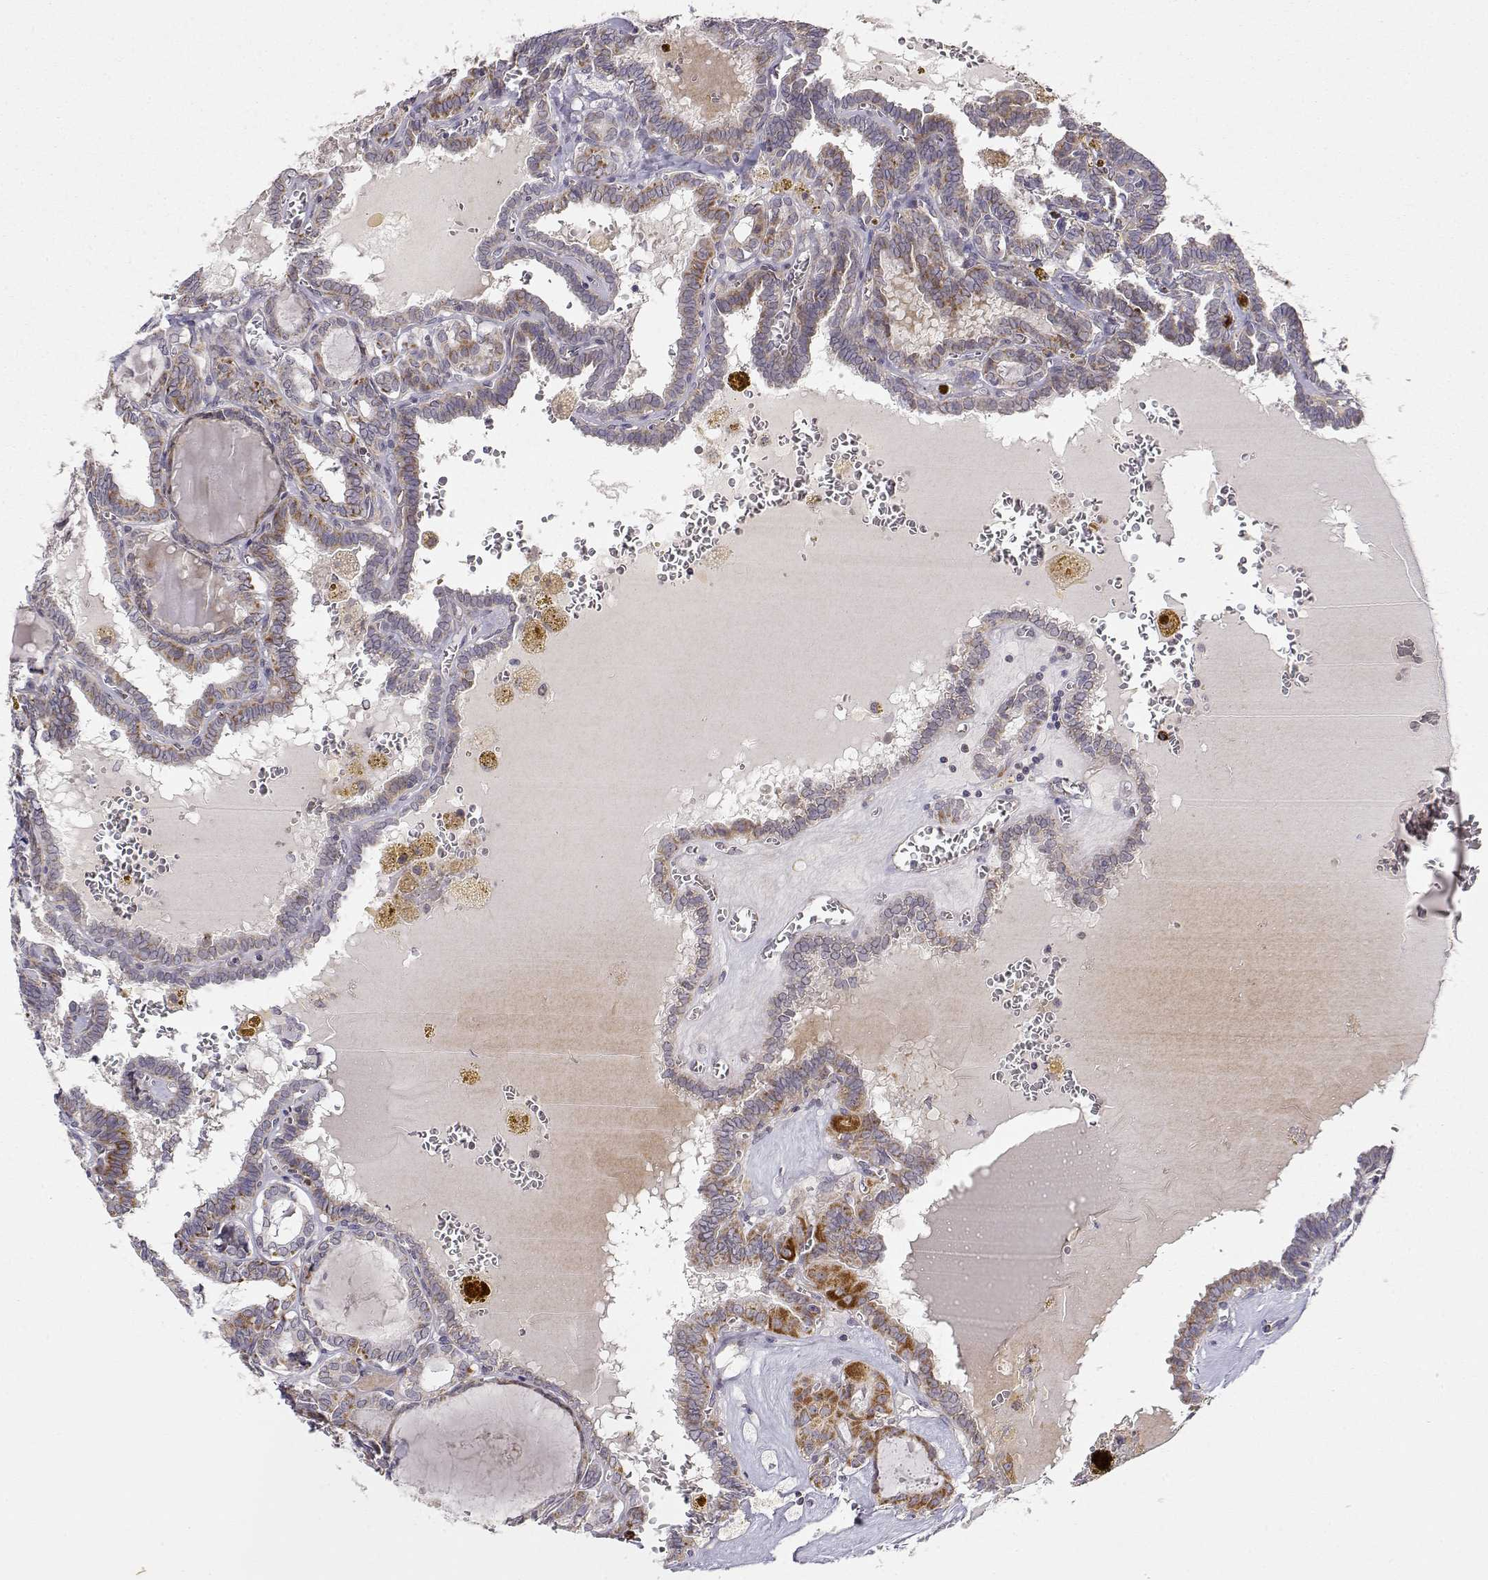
{"staining": {"intensity": "weak", "quantity": ">75%", "location": "cytoplasmic/membranous"}, "tissue": "thyroid cancer", "cell_type": "Tumor cells", "image_type": "cancer", "snomed": [{"axis": "morphology", "description": "Papillary adenocarcinoma, NOS"}, {"axis": "topography", "description": "Thyroid gland"}], "caption": "Immunohistochemistry (IHC) image of human papillary adenocarcinoma (thyroid) stained for a protein (brown), which reveals low levels of weak cytoplasmic/membranous positivity in approximately >75% of tumor cells.", "gene": "EXOG", "patient": {"sex": "female", "age": 39}}